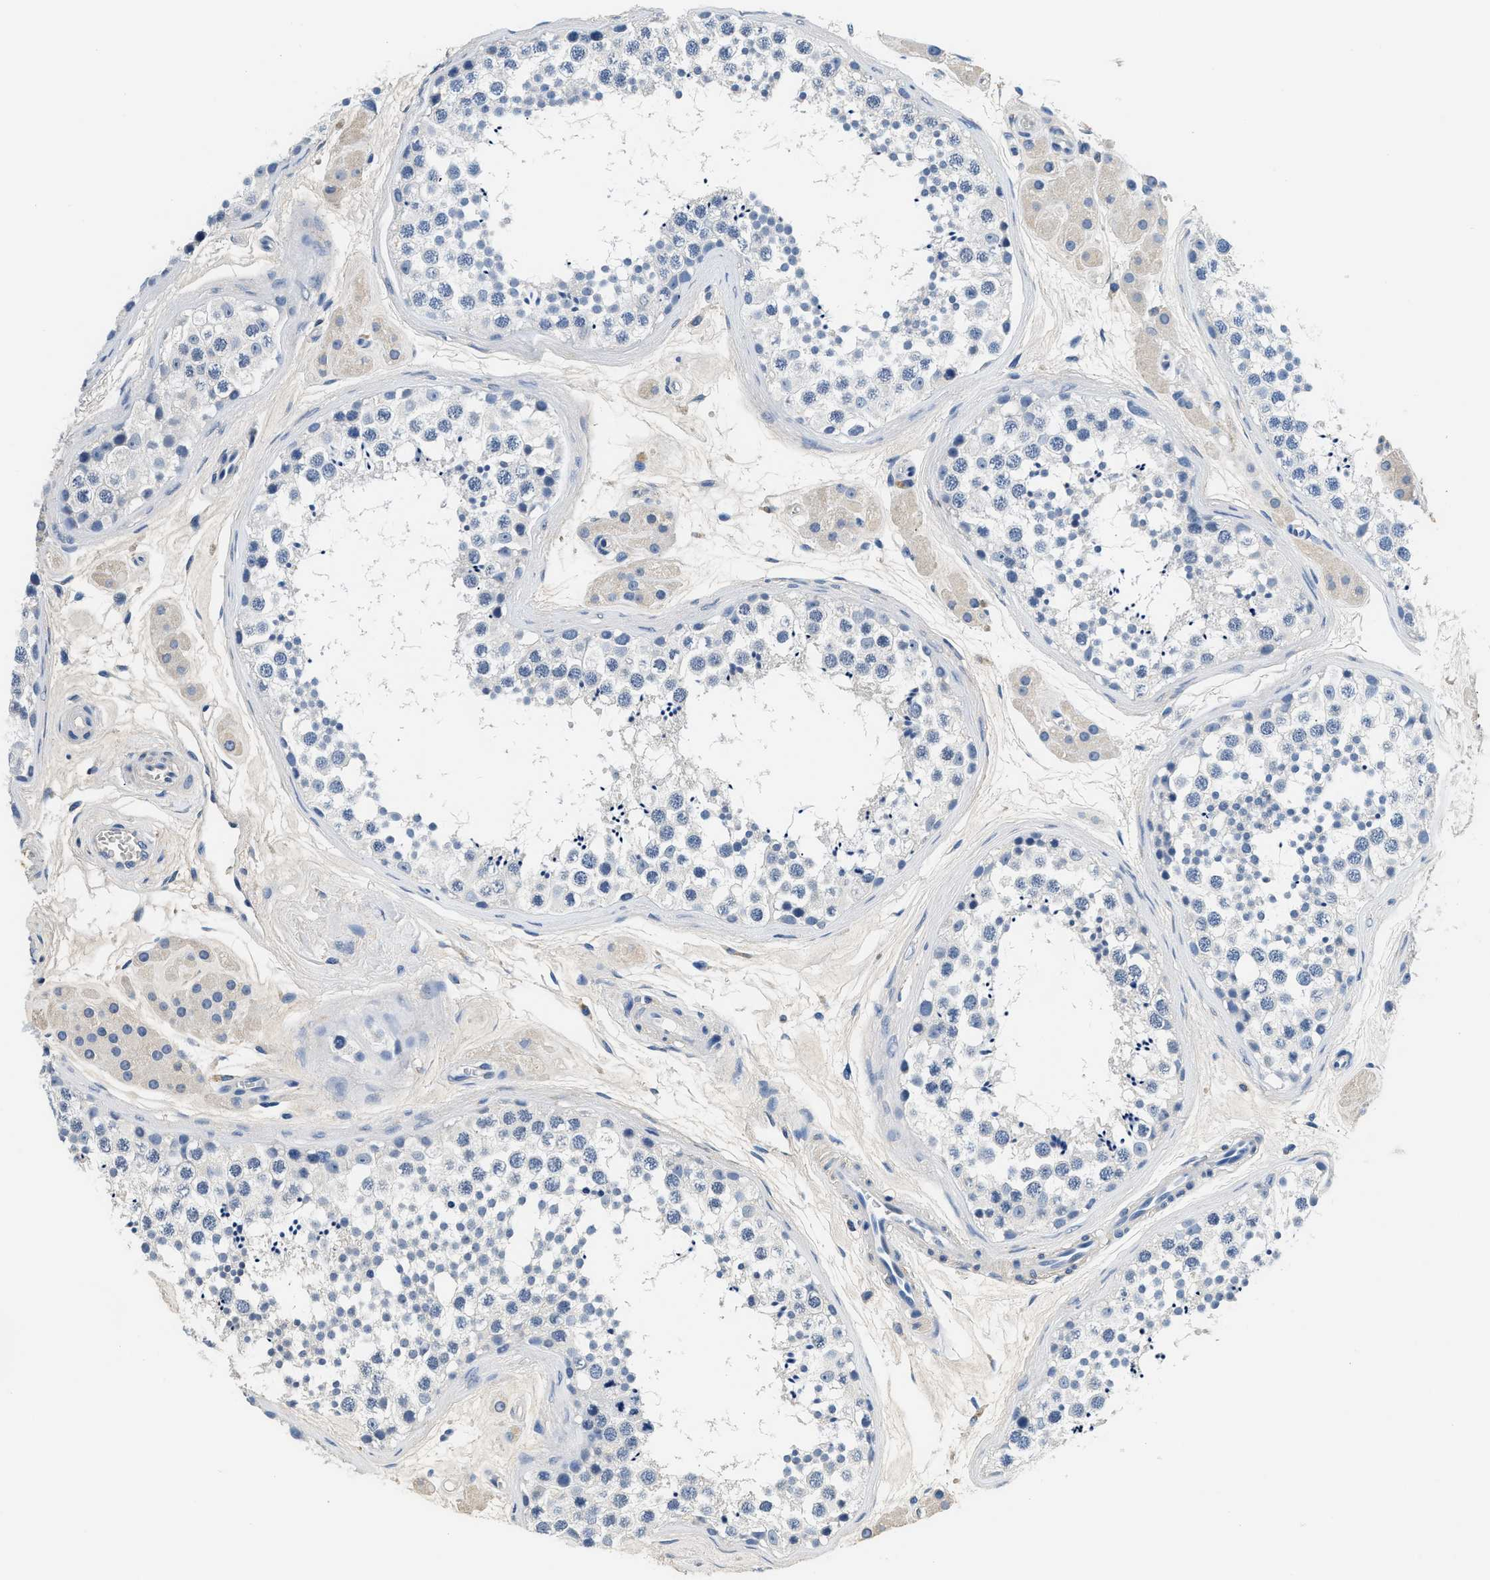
{"staining": {"intensity": "negative", "quantity": "none", "location": "none"}, "tissue": "testis", "cell_type": "Cells in seminiferous ducts", "image_type": "normal", "snomed": [{"axis": "morphology", "description": "Normal tissue, NOS"}, {"axis": "topography", "description": "Testis"}], "caption": "Immunohistochemistry of unremarkable human testis demonstrates no staining in cells in seminiferous ducts. (DAB immunohistochemistry (IHC) visualized using brightfield microscopy, high magnification).", "gene": "PCK2", "patient": {"sex": "male", "age": 56}}